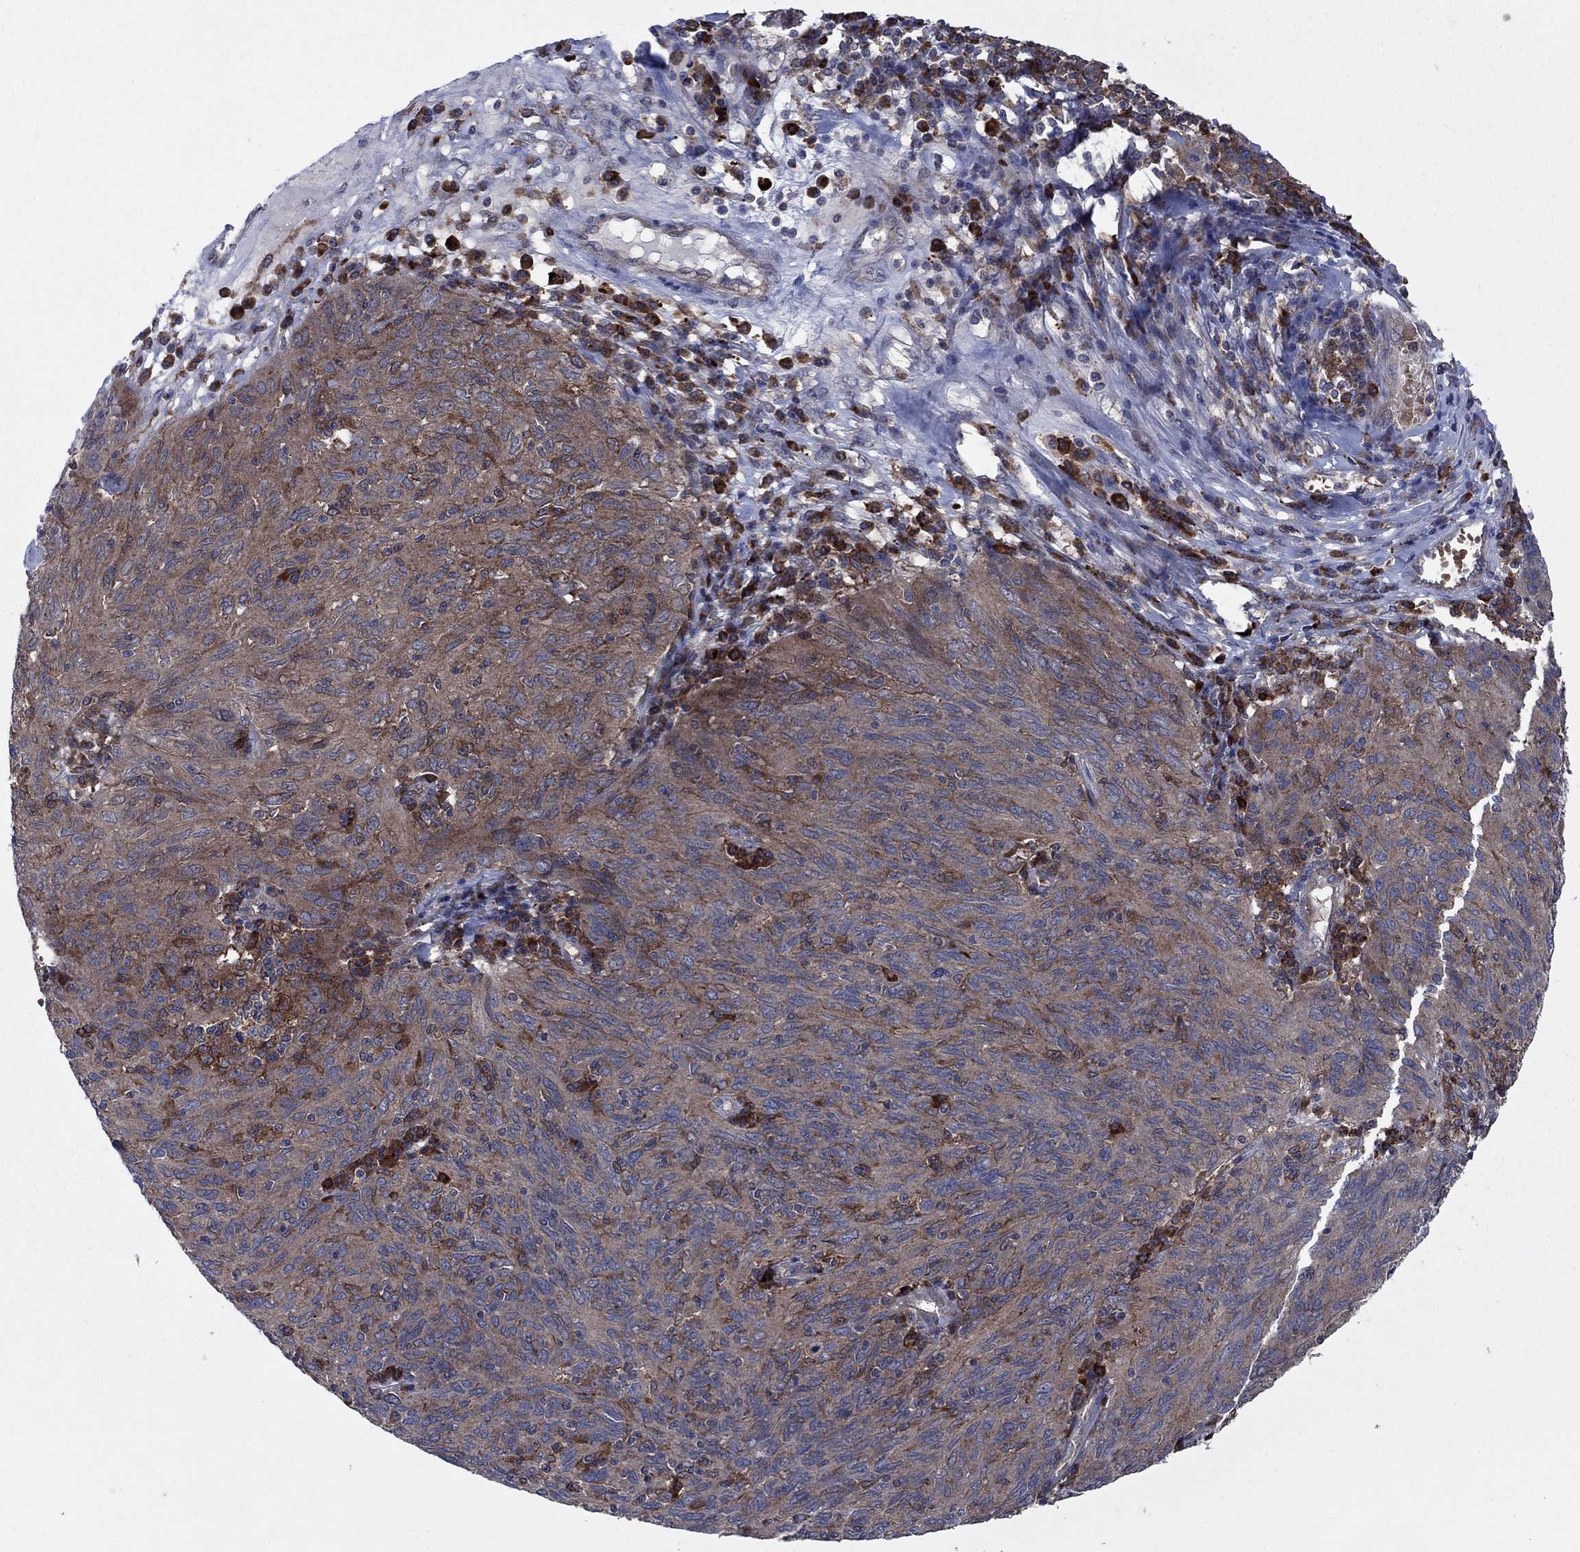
{"staining": {"intensity": "moderate", "quantity": "25%-75%", "location": "cytoplasmic/membranous"}, "tissue": "ovarian cancer", "cell_type": "Tumor cells", "image_type": "cancer", "snomed": [{"axis": "morphology", "description": "Carcinoma, endometroid"}, {"axis": "topography", "description": "Ovary"}], "caption": "Human ovarian endometroid carcinoma stained with a brown dye exhibits moderate cytoplasmic/membranous positive expression in approximately 25%-75% of tumor cells.", "gene": "MEA1", "patient": {"sex": "female", "age": 50}}